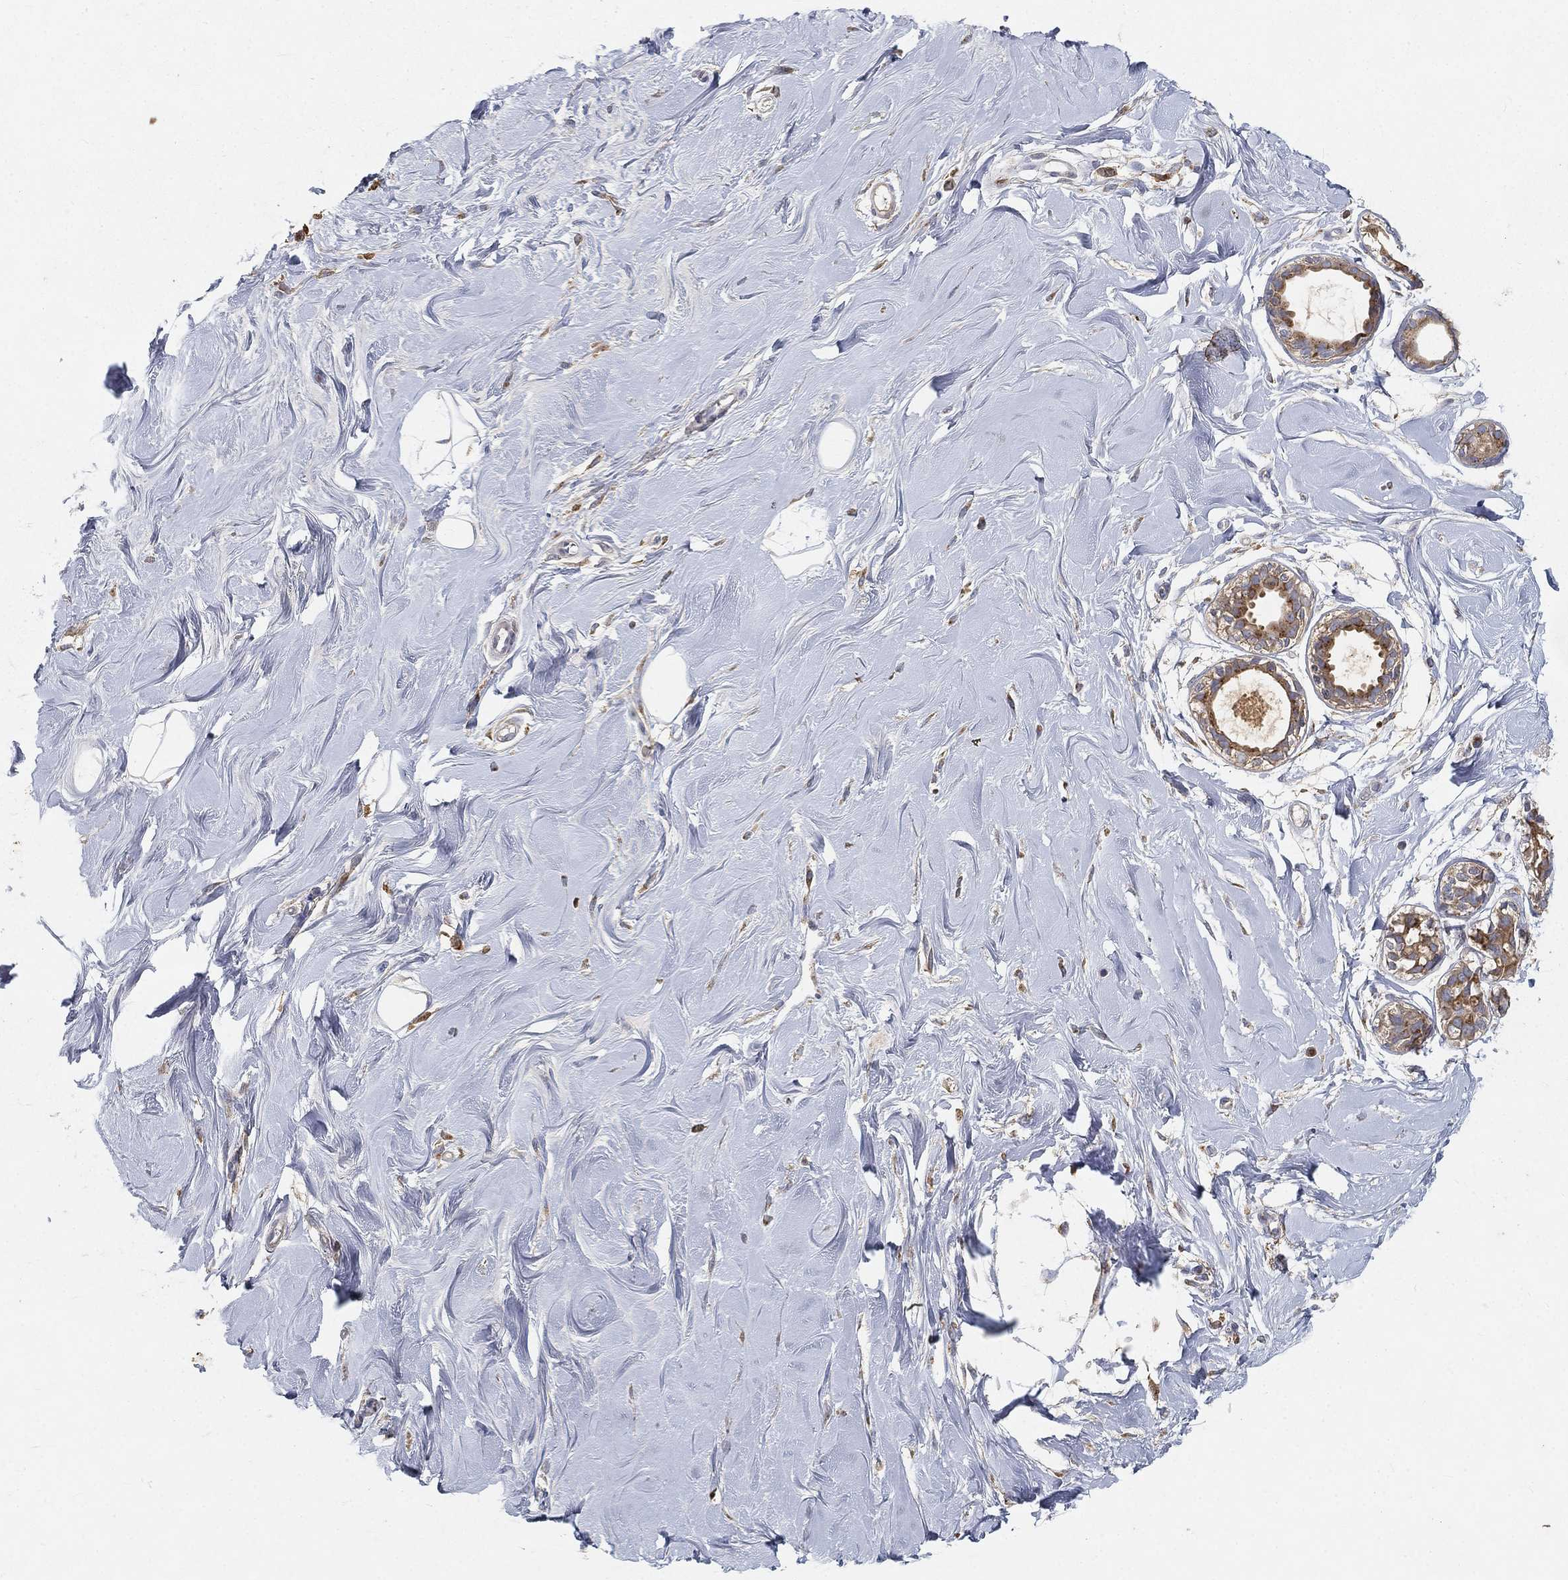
{"staining": {"intensity": "weak", "quantity": "<25%", "location": "cytoplasmic/membranous"}, "tissue": "soft tissue", "cell_type": "Fibroblasts", "image_type": "normal", "snomed": [{"axis": "morphology", "description": "Normal tissue, NOS"}, {"axis": "topography", "description": "Breast"}], "caption": "Immunohistochemistry micrograph of normal human soft tissue stained for a protein (brown), which demonstrates no staining in fibroblasts. (Immunohistochemistry (ihc), brightfield microscopy, high magnification).", "gene": "CTSL", "patient": {"sex": "female", "age": 49}}